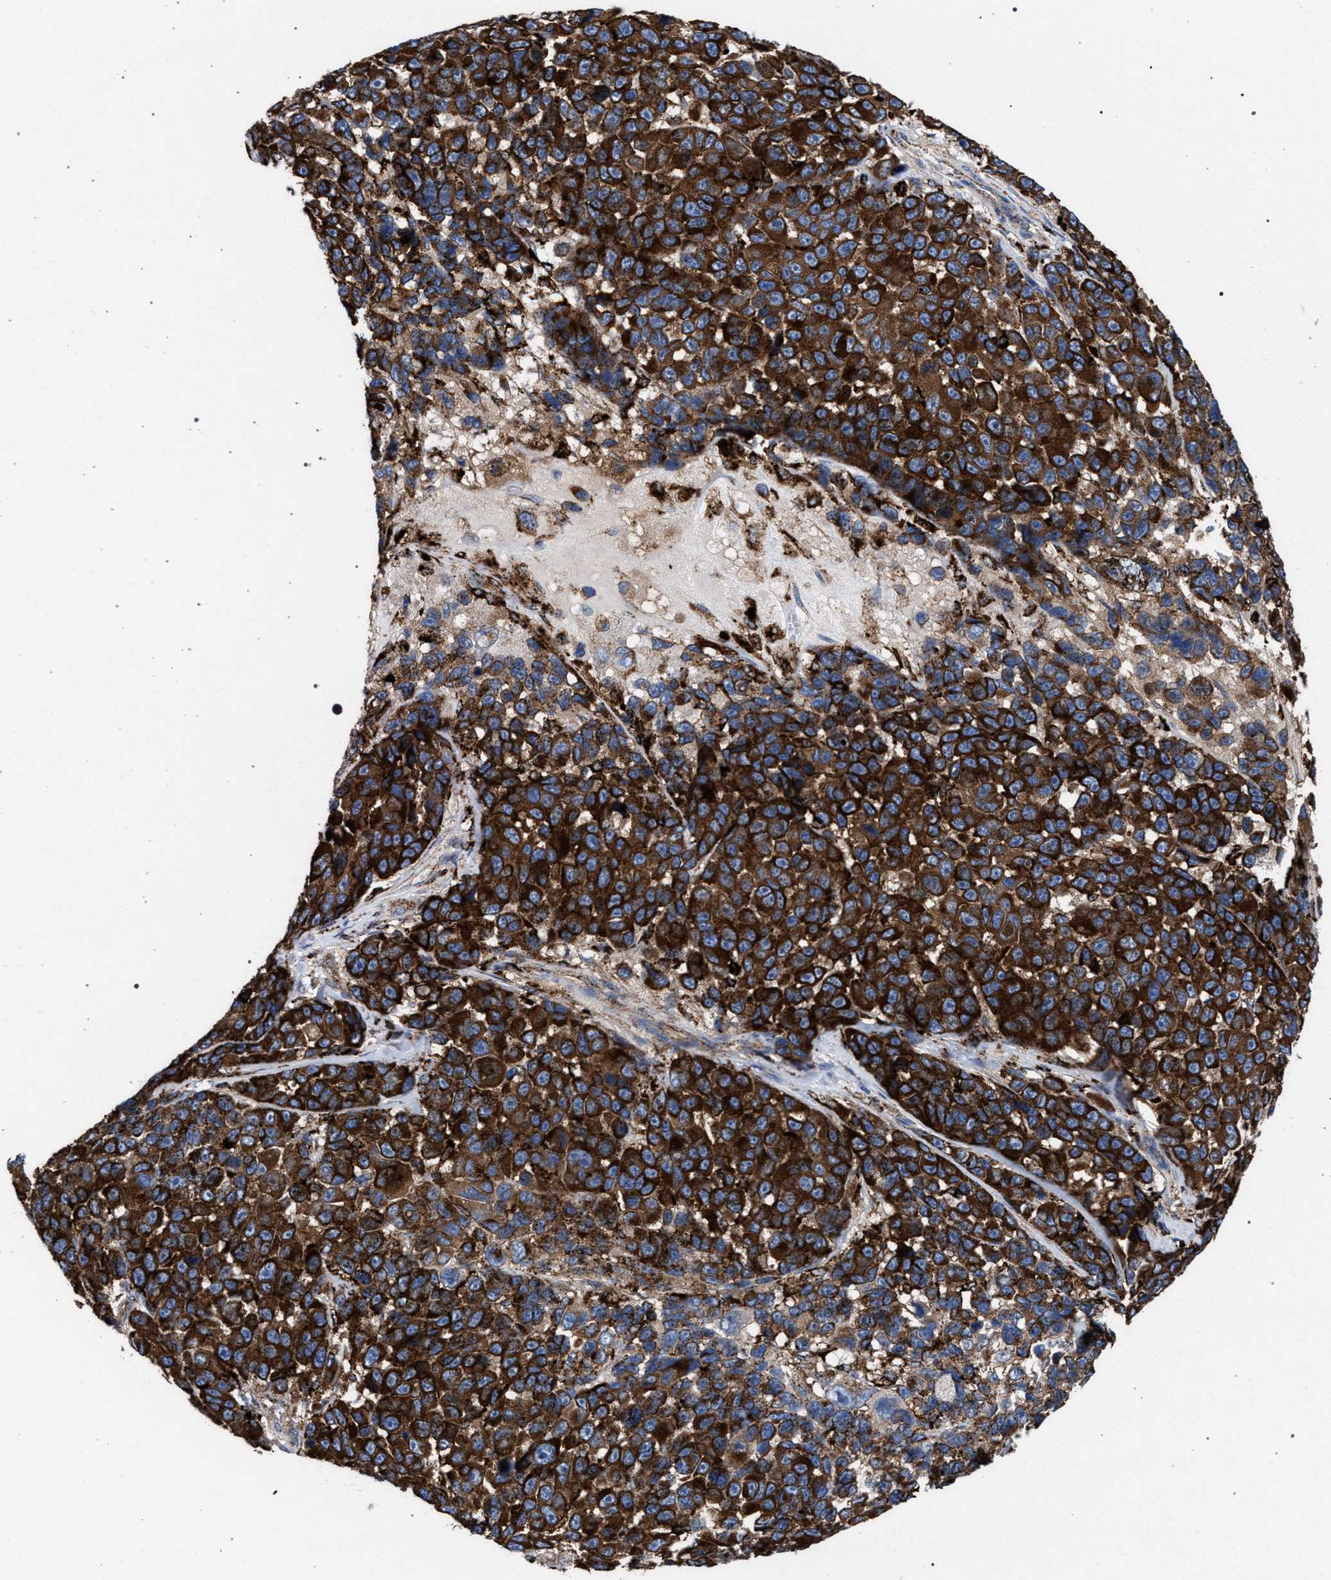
{"staining": {"intensity": "strong", "quantity": ">75%", "location": "cytoplasmic/membranous"}, "tissue": "melanoma", "cell_type": "Tumor cells", "image_type": "cancer", "snomed": [{"axis": "morphology", "description": "Malignant melanoma, NOS"}, {"axis": "topography", "description": "Skin"}], "caption": "Tumor cells demonstrate strong cytoplasmic/membranous expression in approximately >75% of cells in melanoma.", "gene": "PPT1", "patient": {"sex": "male", "age": 53}}